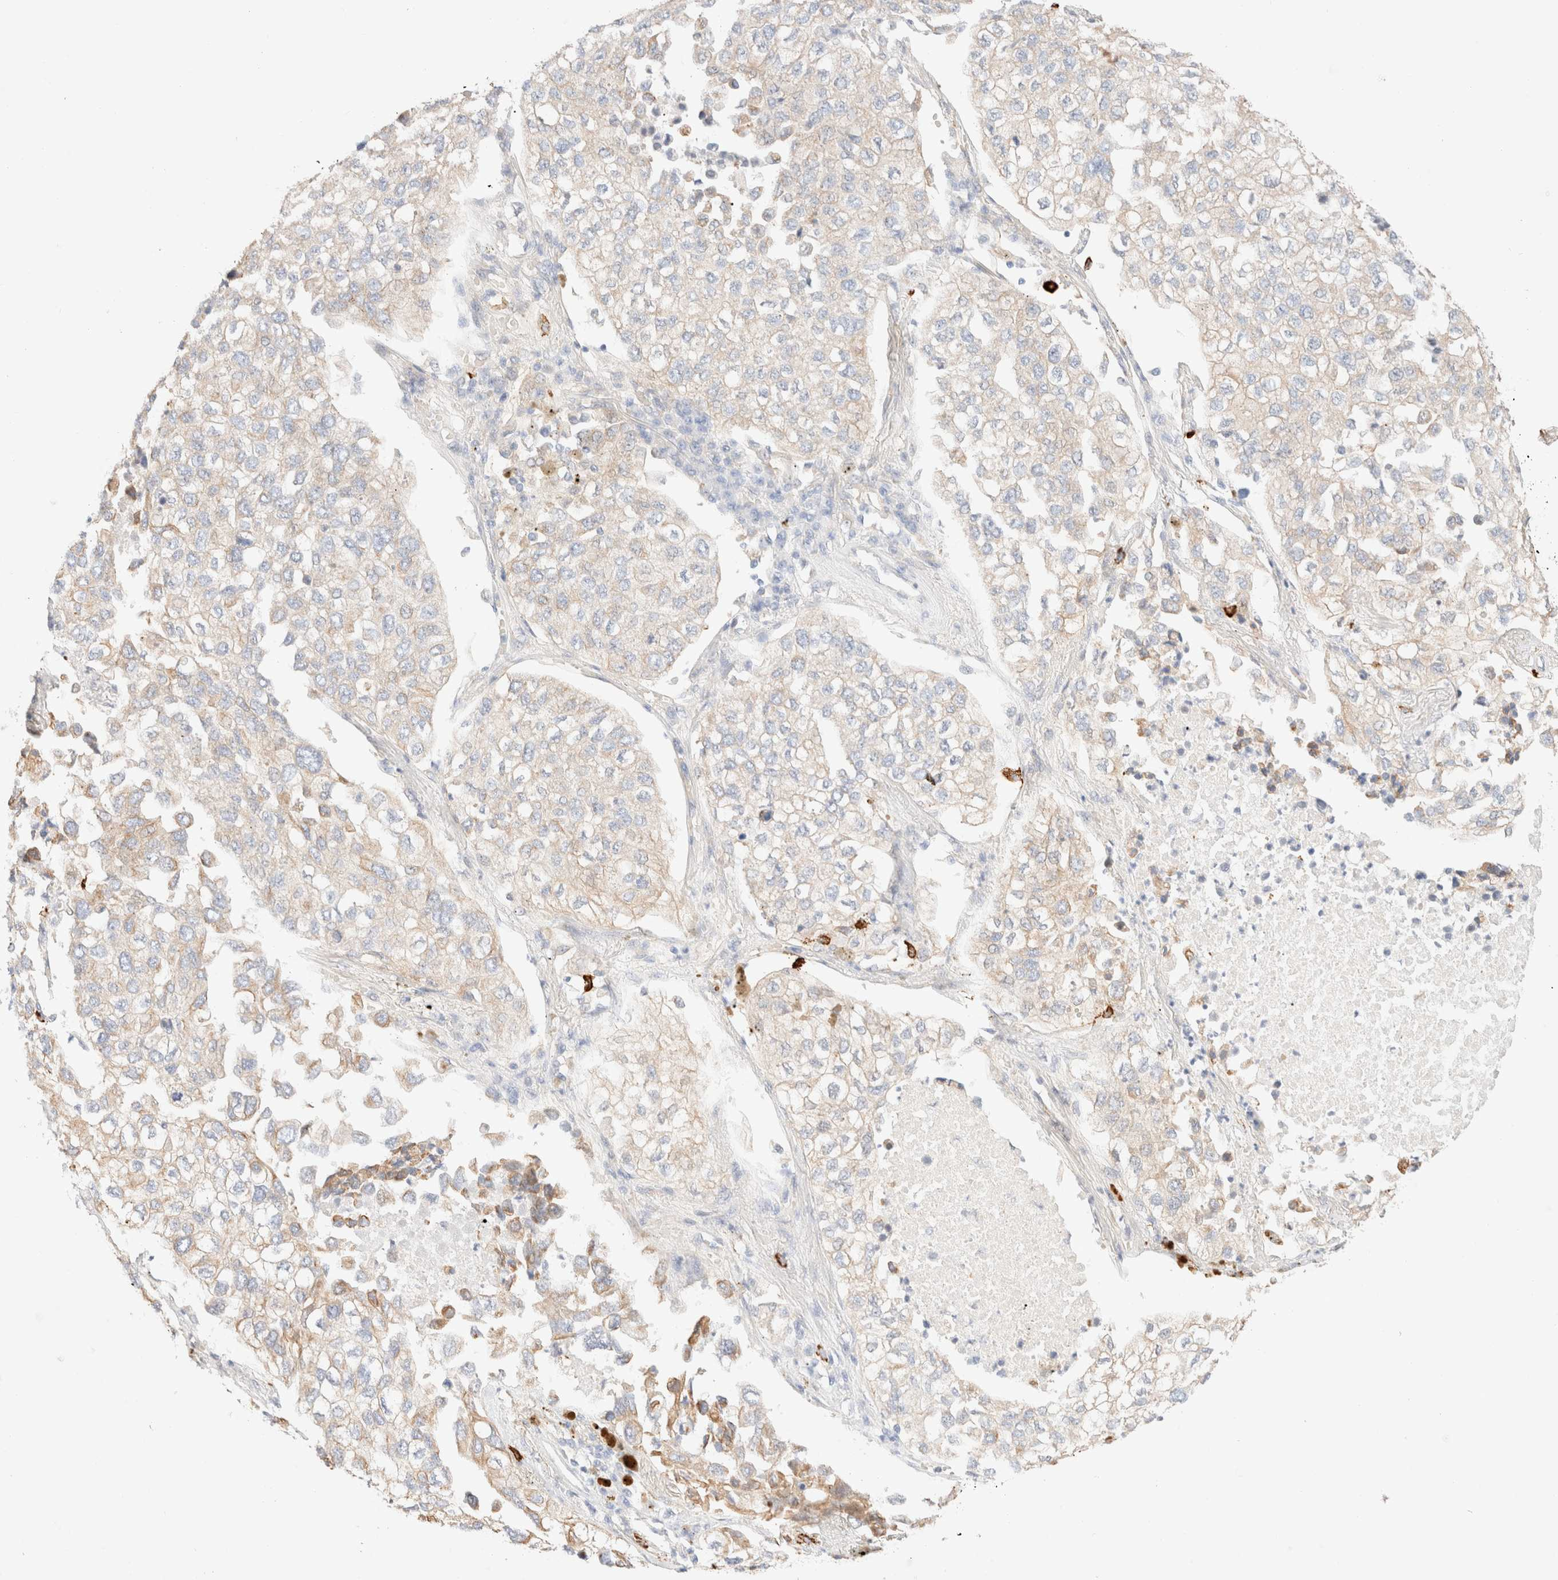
{"staining": {"intensity": "negative", "quantity": "none", "location": "none"}, "tissue": "lung cancer", "cell_type": "Tumor cells", "image_type": "cancer", "snomed": [{"axis": "morphology", "description": "Adenocarcinoma, NOS"}, {"axis": "topography", "description": "Lung"}], "caption": "The photomicrograph displays no significant staining in tumor cells of adenocarcinoma (lung).", "gene": "NIBAN2", "patient": {"sex": "male", "age": 63}}